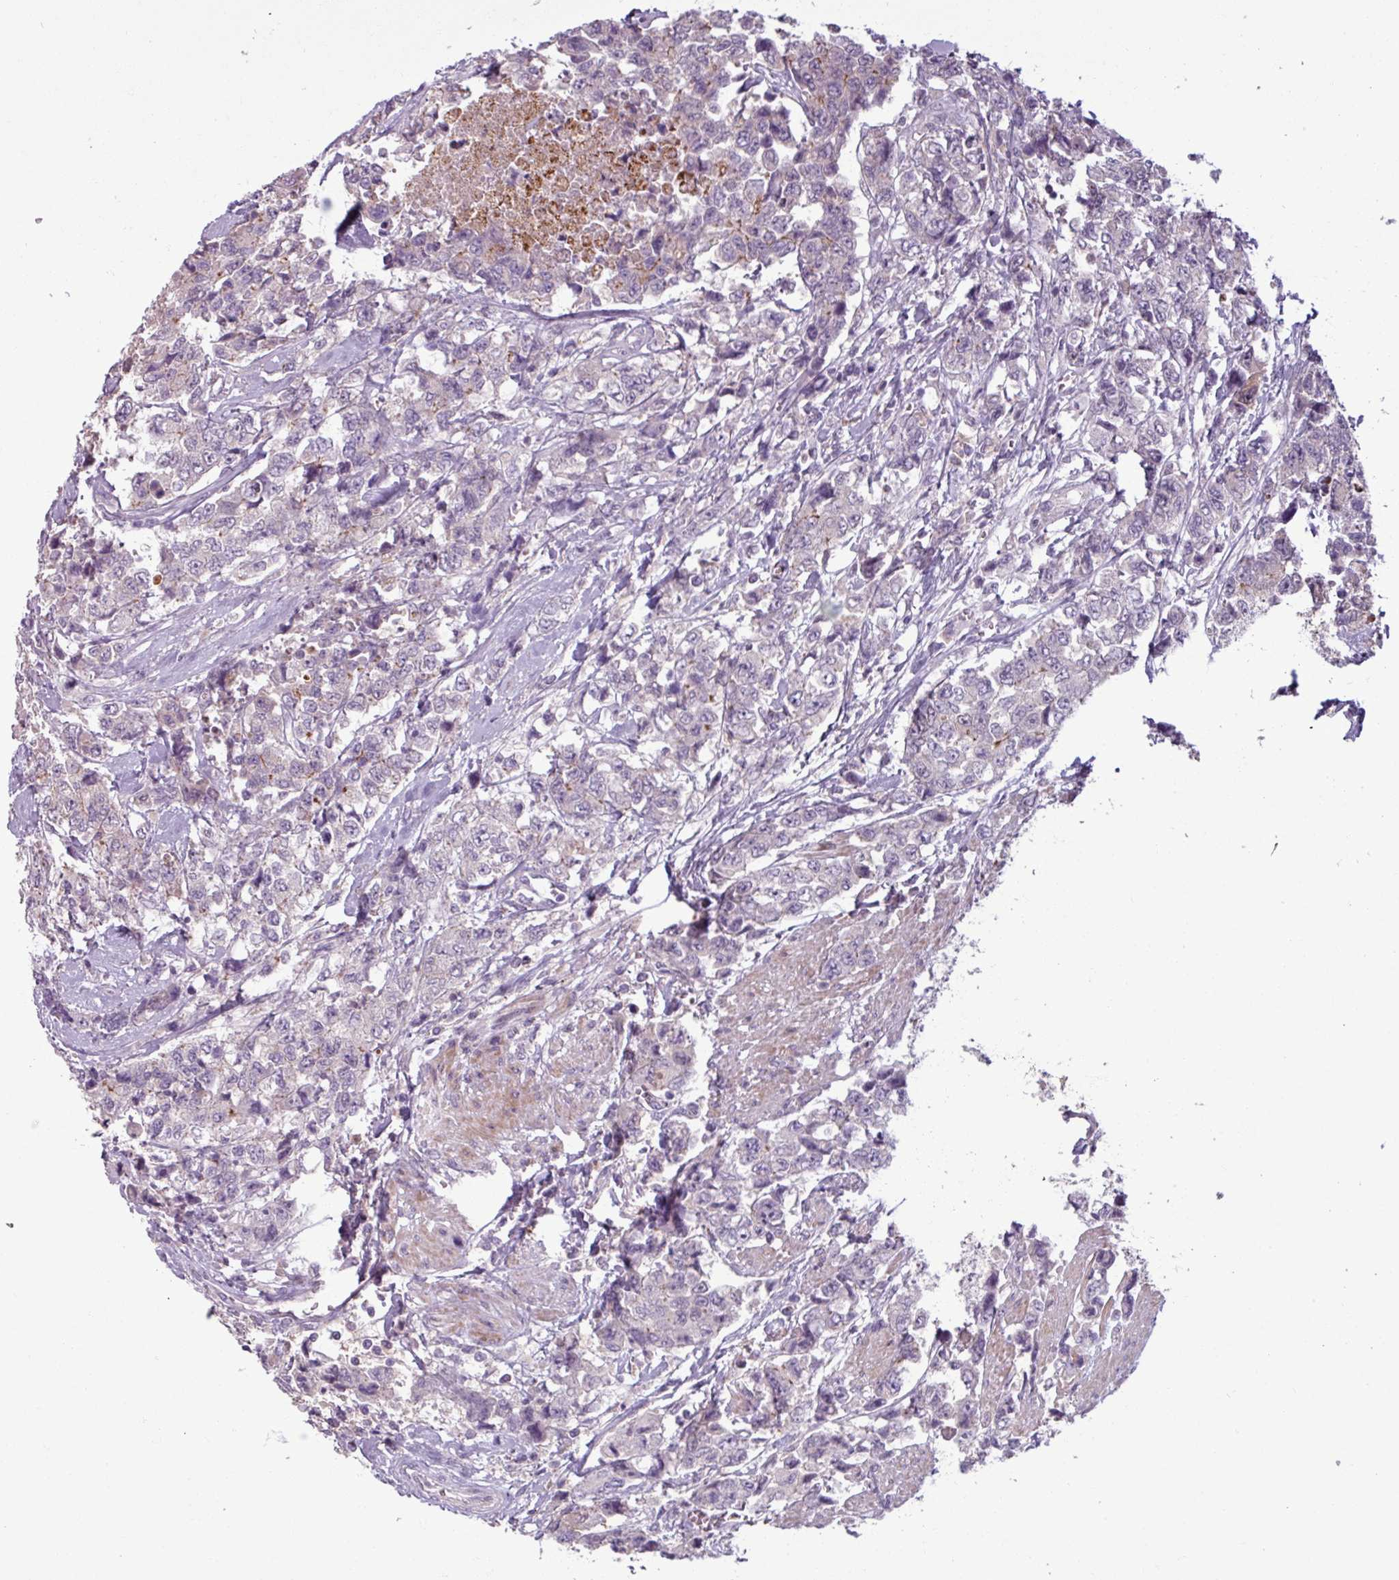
{"staining": {"intensity": "negative", "quantity": "none", "location": "none"}, "tissue": "urothelial cancer", "cell_type": "Tumor cells", "image_type": "cancer", "snomed": [{"axis": "morphology", "description": "Urothelial carcinoma, High grade"}, {"axis": "topography", "description": "Urinary bladder"}], "caption": "A high-resolution photomicrograph shows IHC staining of urothelial carcinoma (high-grade), which reveals no significant staining in tumor cells.", "gene": "PNMA6A", "patient": {"sex": "female", "age": 78}}